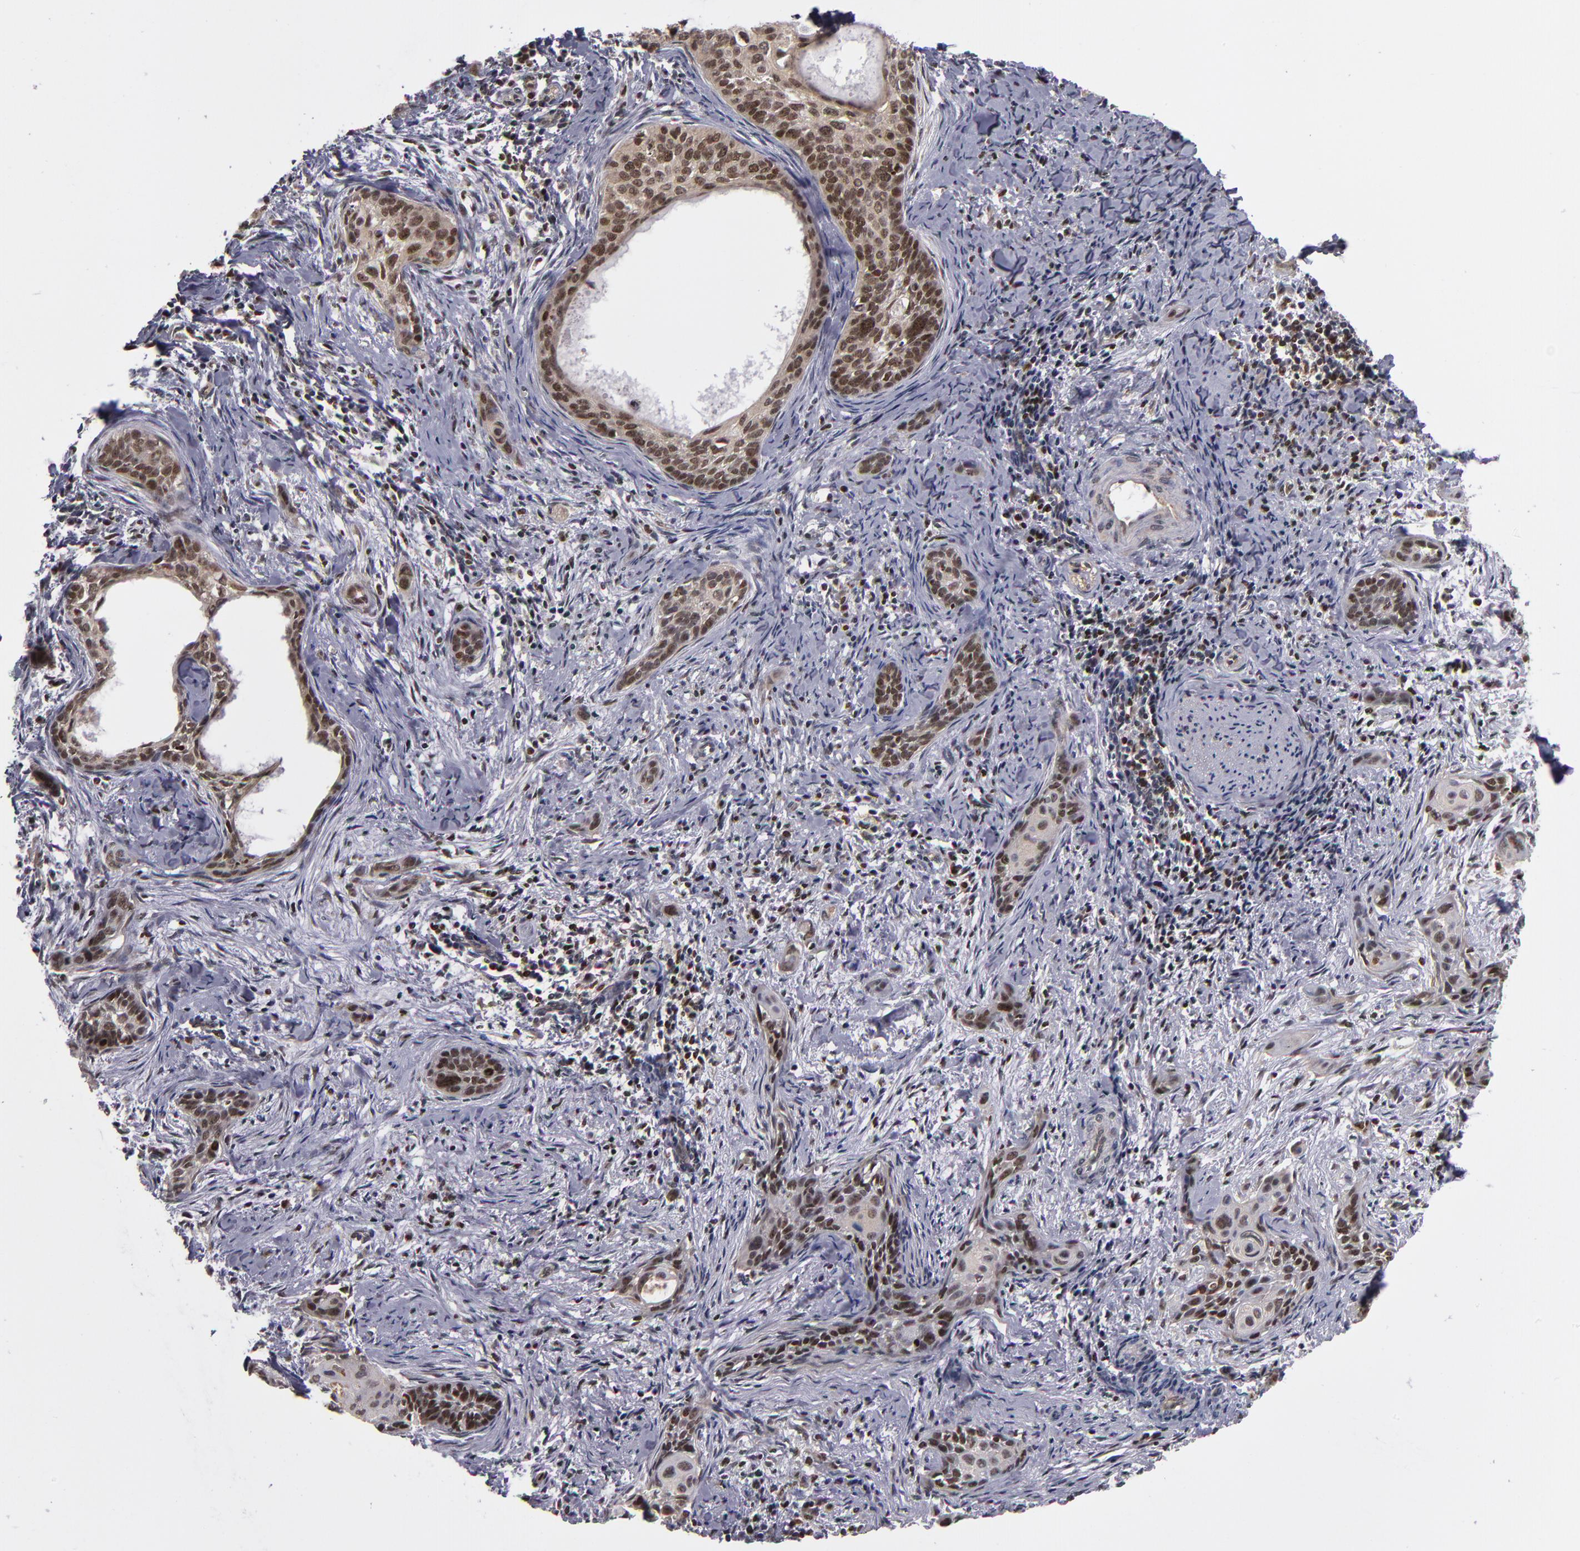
{"staining": {"intensity": "moderate", "quantity": ">75%", "location": "nuclear"}, "tissue": "cervical cancer", "cell_type": "Tumor cells", "image_type": "cancer", "snomed": [{"axis": "morphology", "description": "Squamous cell carcinoma, NOS"}, {"axis": "topography", "description": "Cervix"}], "caption": "An immunohistochemistry image of tumor tissue is shown. Protein staining in brown highlights moderate nuclear positivity in squamous cell carcinoma (cervical) within tumor cells.", "gene": "KDM6A", "patient": {"sex": "female", "age": 33}}